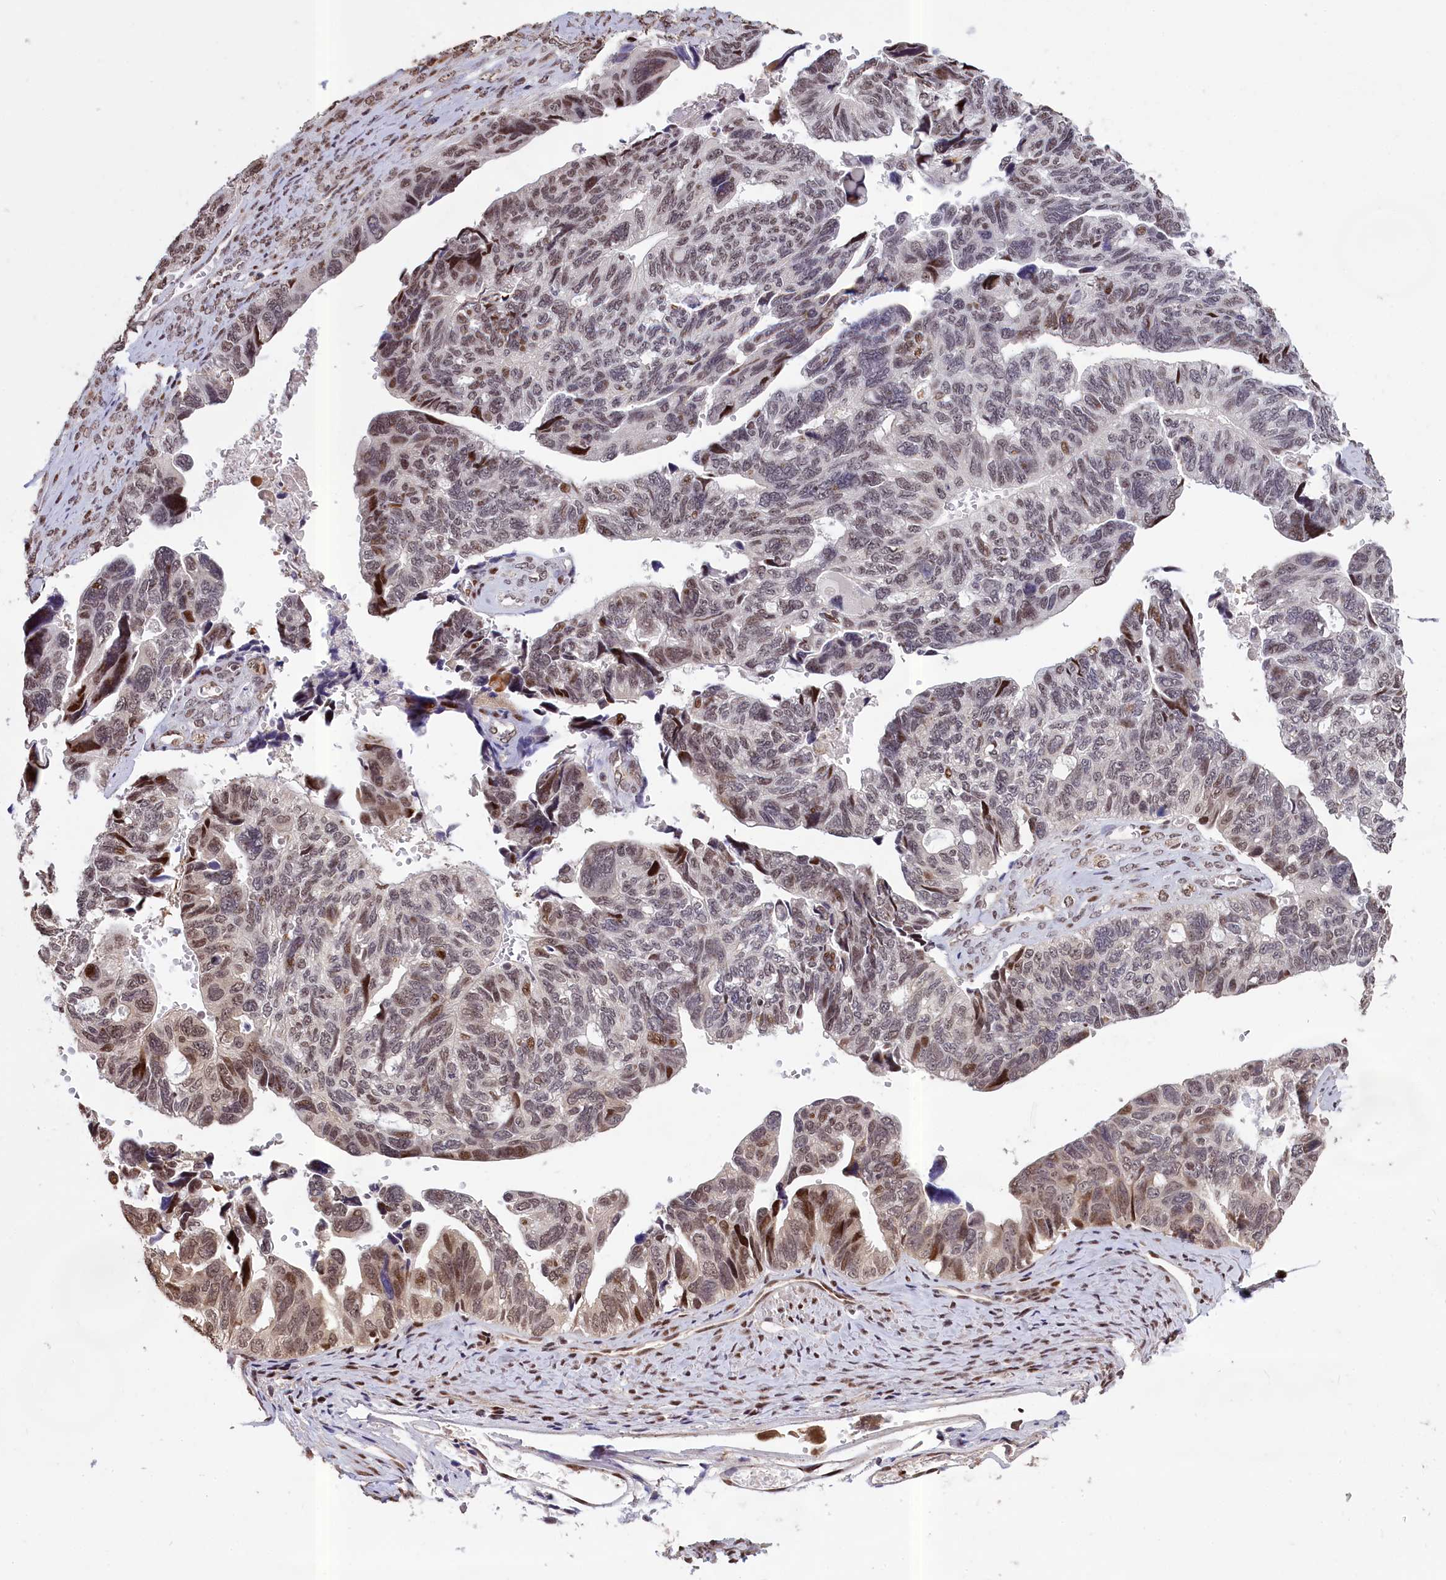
{"staining": {"intensity": "moderate", "quantity": "25%-75%", "location": "nuclear"}, "tissue": "ovarian cancer", "cell_type": "Tumor cells", "image_type": "cancer", "snomed": [{"axis": "morphology", "description": "Cystadenocarcinoma, serous, NOS"}, {"axis": "topography", "description": "Ovary"}], "caption": "About 25%-75% of tumor cells in human ovarian cancer display moderate nuclear protein staining as visualized by brown immunohistochemical staining.", "gene": "RELB", "patient": {"sex": "female", "age": 79}}